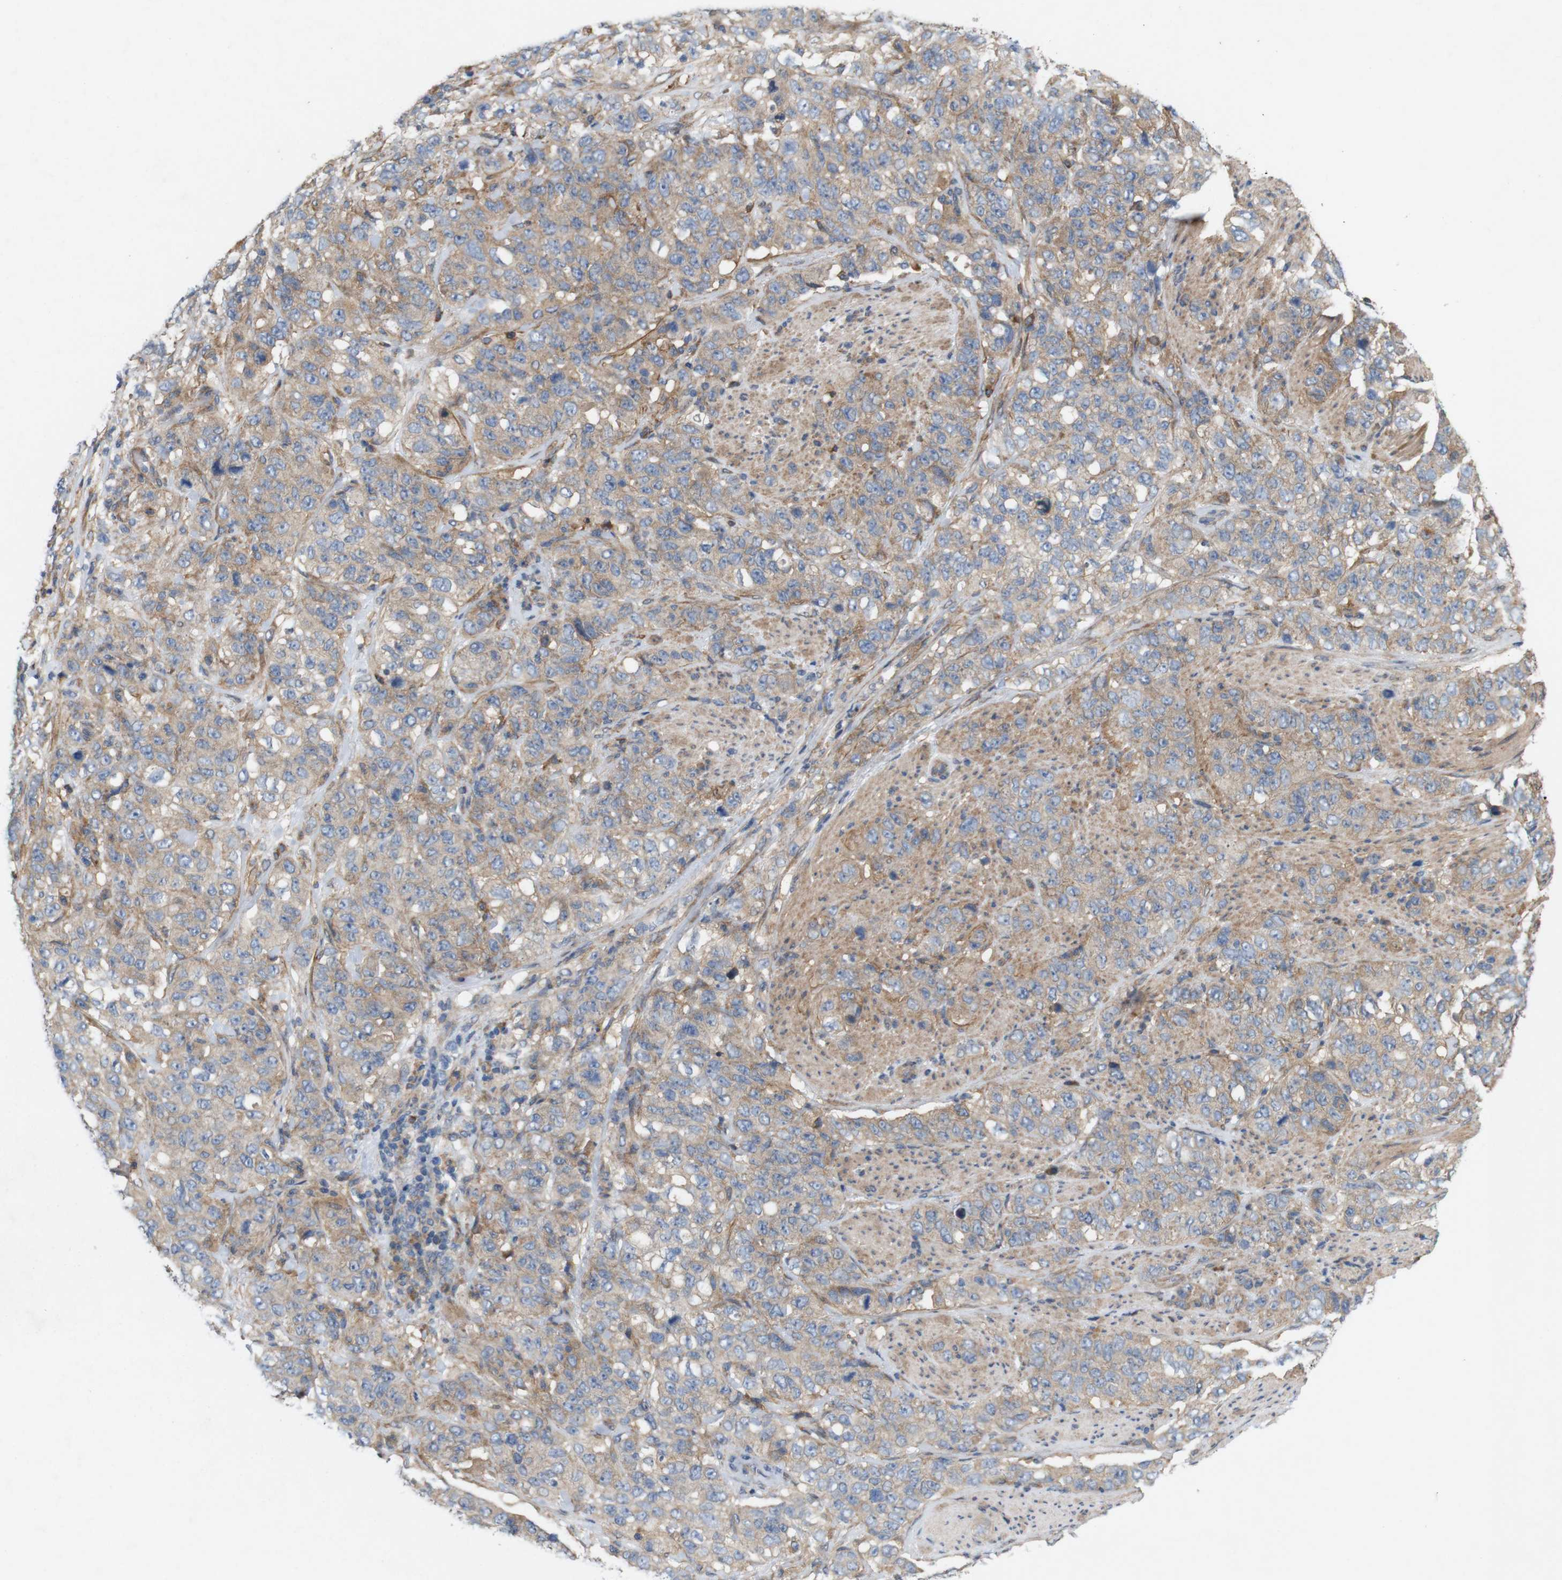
{"staining": {"intensity": "weak", "quantity": ">75%", "location": "cytoplasmic/membranous"}, "tissue": "stomach cancer", "cell_type": "Tumor cells", "image_type": "cancer", "snomed": [{"axis": "morphology", "description": "Adenocarcinoma, NOS"}, {"axis": "topography", "description": "Stomach"}], "caption": "Weak cytoplasmic/membranous protein positivity is identified in about >75% of tumor cells in adenocarcinoma (stomach).", "gene": "SIGLEC8", "patient": {"sex": "male", "age": 48}}